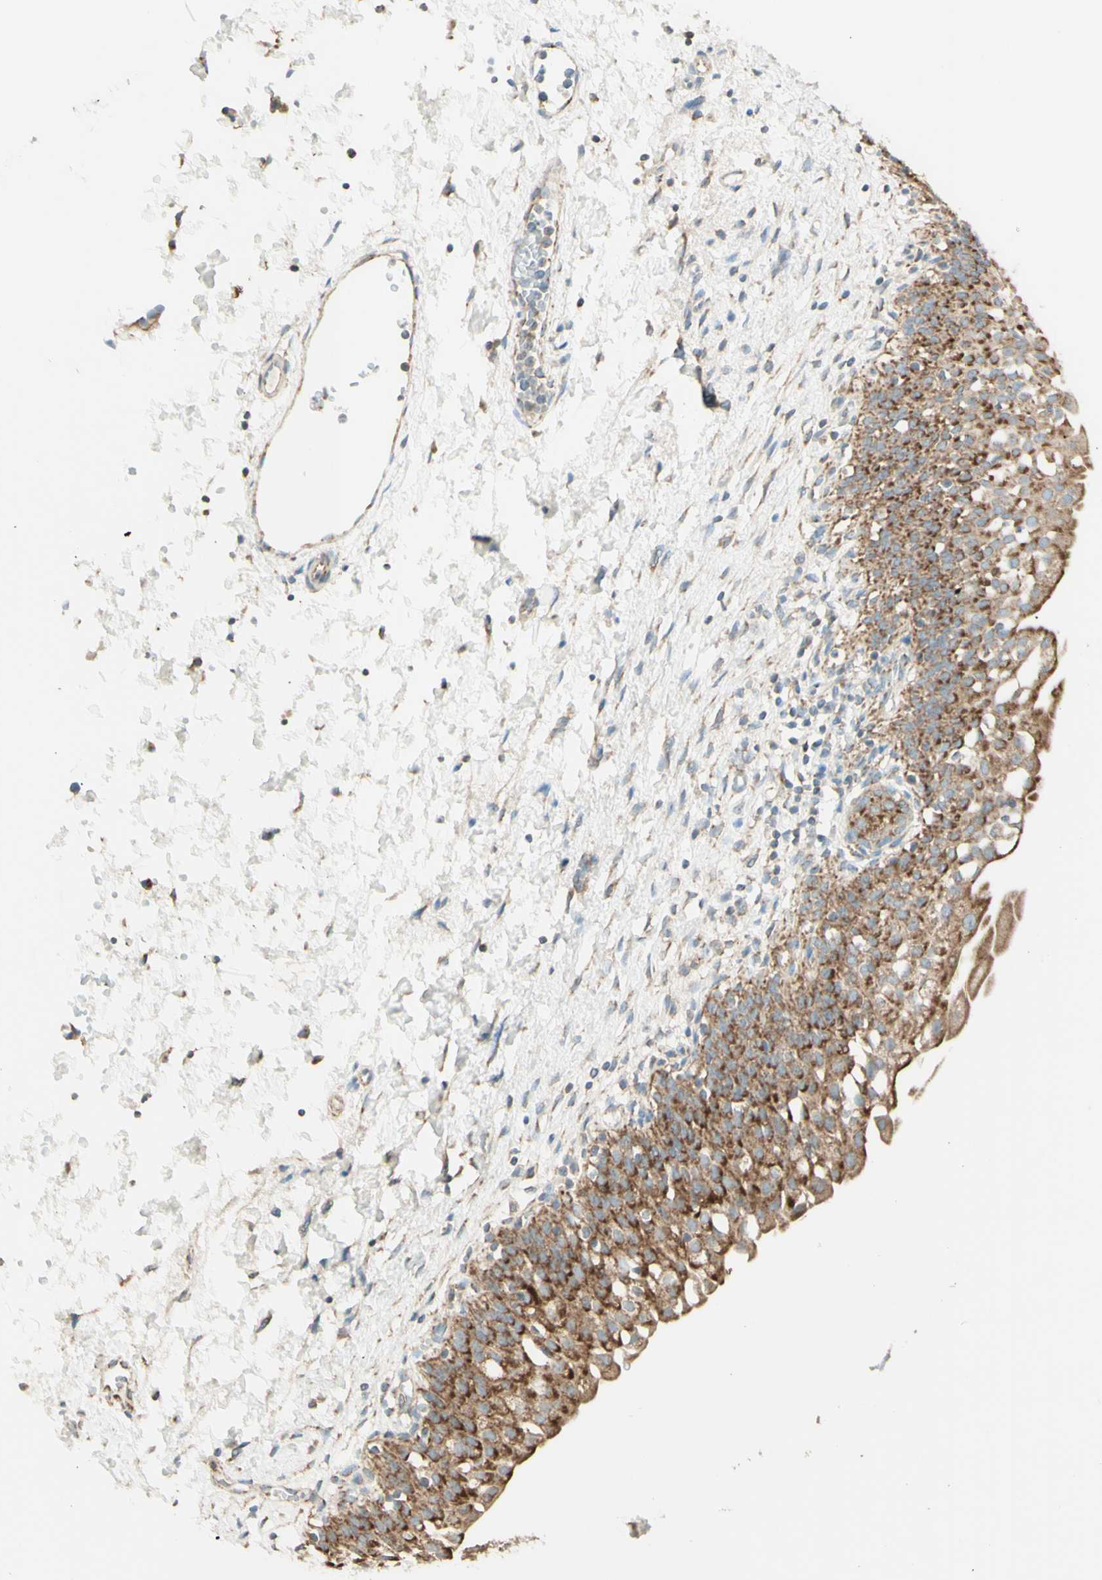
{"staining": {"intensity": "strong", "quantity": ">75%", "location": "cytoplasmic/membranous"}, "tissue": "urinary bladder", "cell_type": "Urothelial cells", "image_type": "normal", "snomed": [{"axis": "morphology", "description": "Normal tissue, NOS"}, {"axis": "topography", "description": "Urinary bladder"}], "caption": "Unremarkable urinary bladder exhibits strong cytoplasmic/membranous positivity in approximately >75% of urothelial cells.", "gene": "ARMC10", "patient": {"sex": "male", "age": 55}}